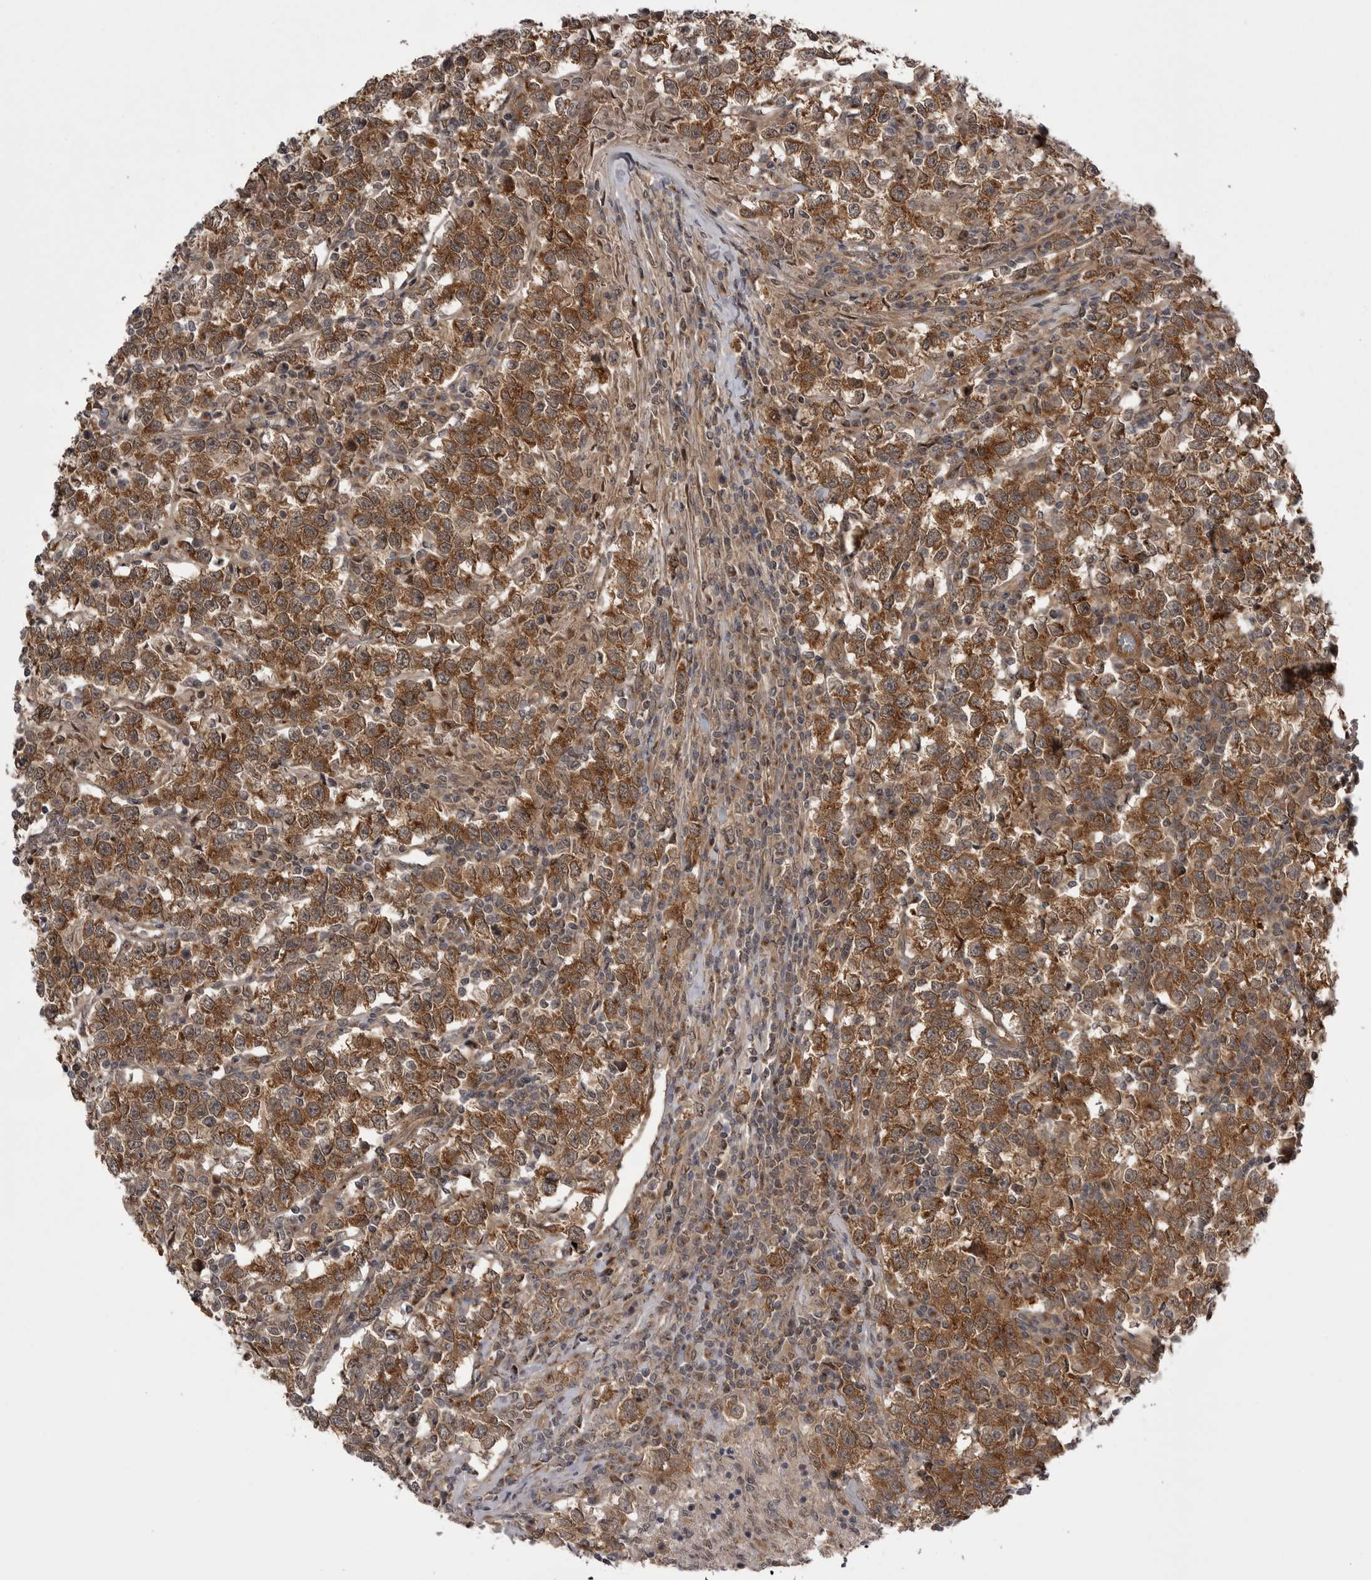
{"staining": {"intensity": "moderate", "quantity": ">75%", "location": "cytoplasmic/membranous"}, "tissue": "testis cancer", "cell_type": "Tumor cells", "image_type": "cancer", "snomed": [{"axis": "morphology", "description": "Normal tissue, NOS"}, {"axis": "morphology", "description": "Seminoma, NOS"}, {"axis": "topography", "description": "Testis"}], "caption": "Immunohistochemistry (DAB) staining of testis cancer (seminoma) shows moderate cytoplasmic/membranous protein staining in approximately >75% of tumor cells.", "gene": "PDCL", "patient": {"sex": "male", "age": 43}}